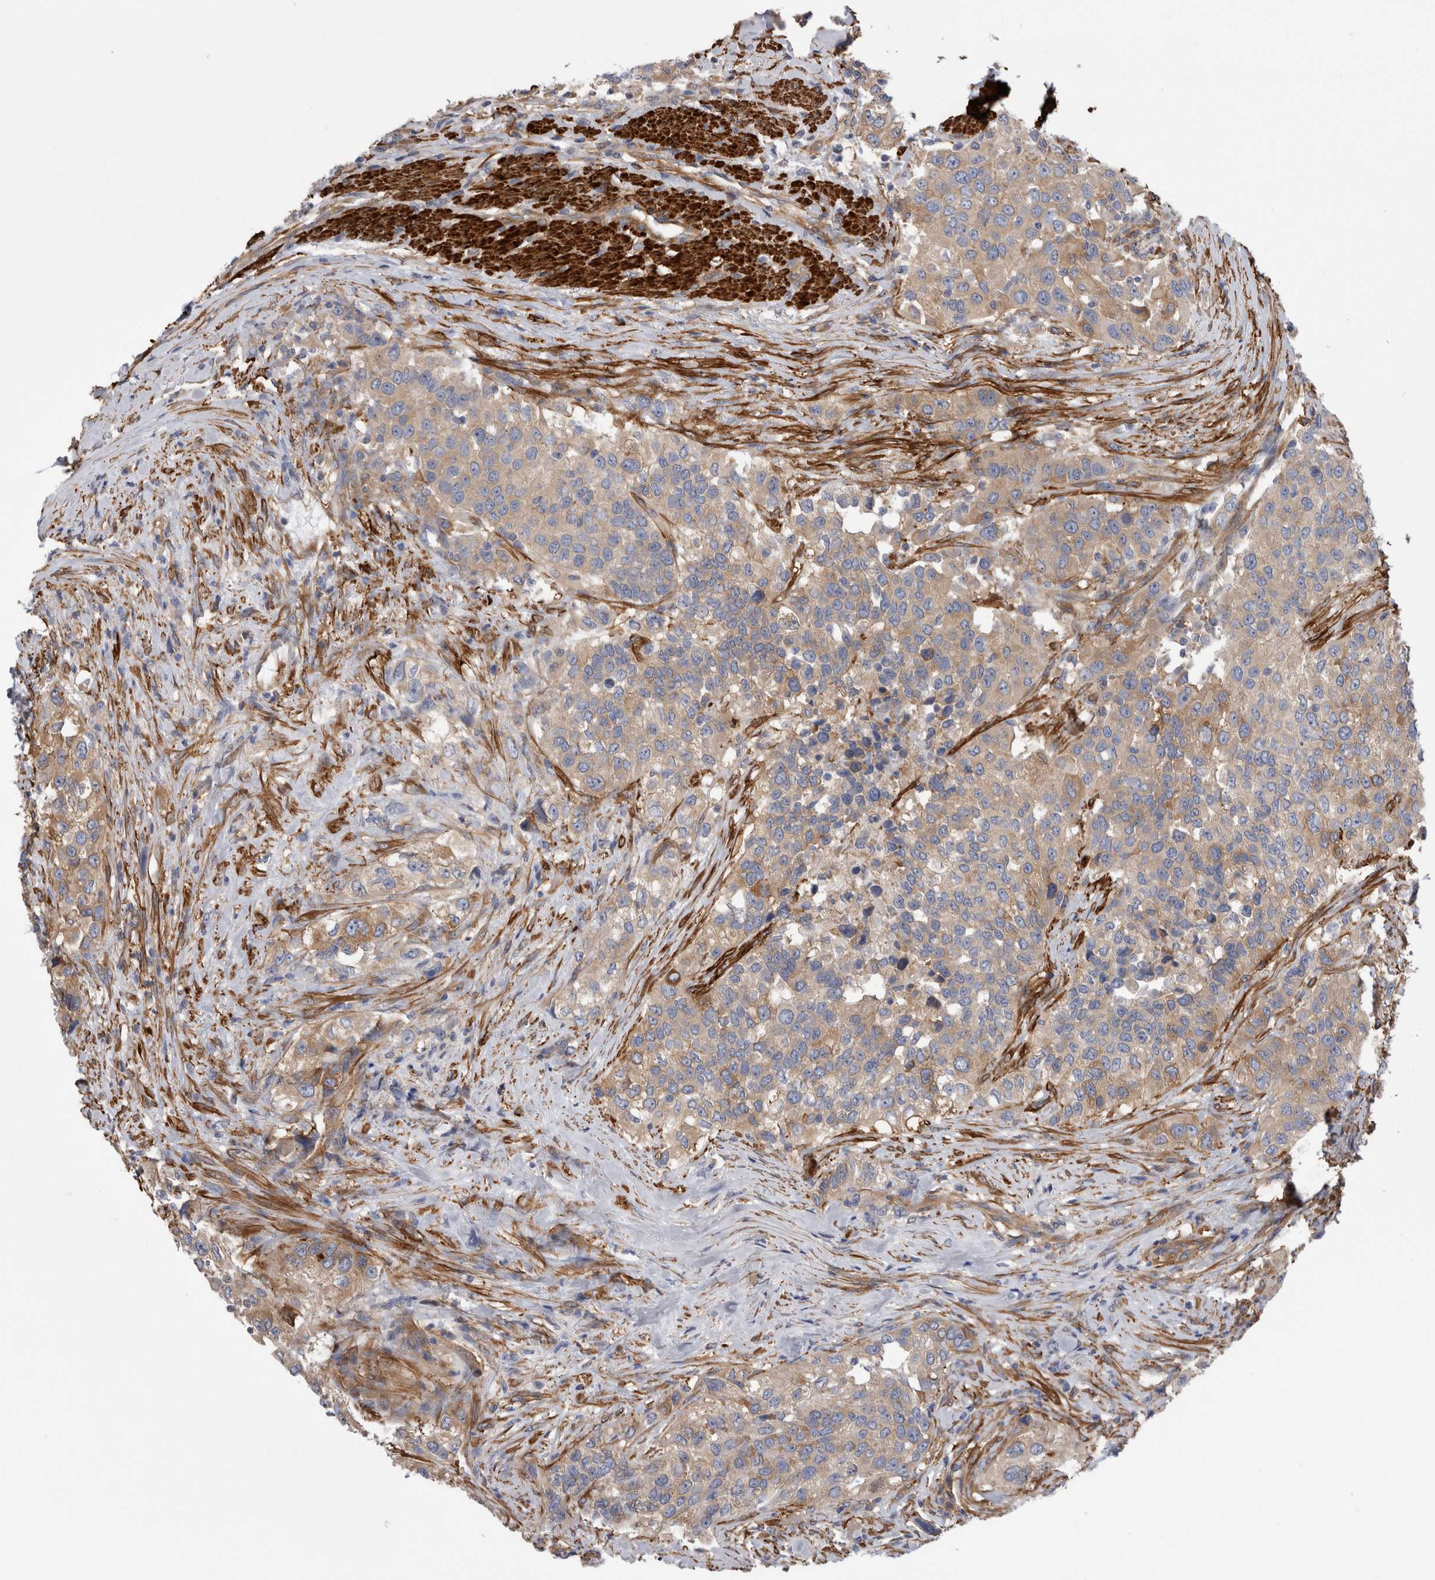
{"staining": {"intensity": "weak", "quantity": "25%-75%", "location": "cytoplasmic/membranous"}, "tissue": "urothelial cancer", "cell_type": "Tumor cells", "image_type": "cancer", "snomed": [{"axis": "morphology", "description": "Urothelial carcinoma, High grade"}, {"axis": "topography", "description": "Urinary bladder"}], "caption": "Tumor cells show low levels of weak cytoplasmic/membranous positivity in approximately 25%-75% of cells in human high-grade urothelial carcinoma.", "gene": "EPRS1", "patient": {"sex": "female", "age": 80}}